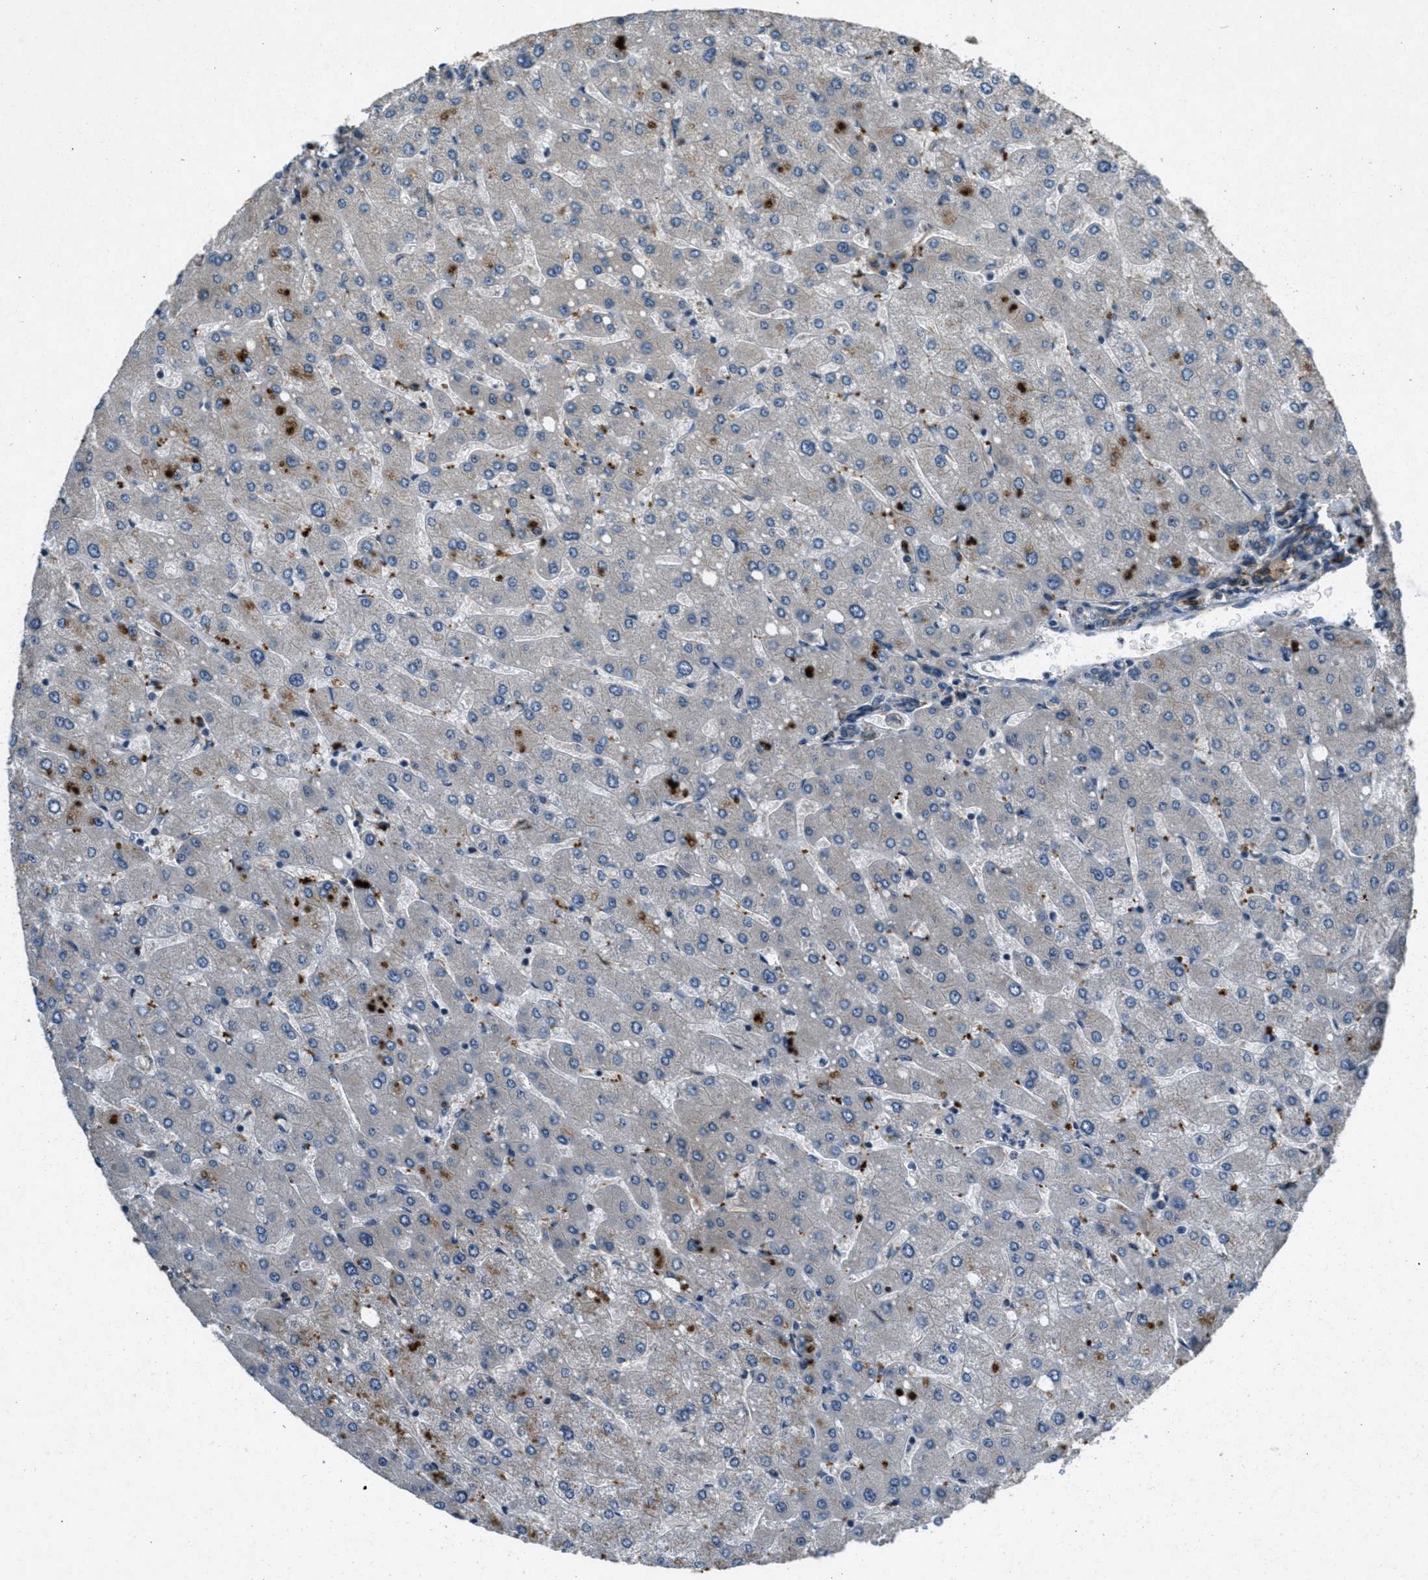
{"staining": {"intensity": "negative", "quantity": "none", "location": "none"}, "tissue": "liver", "cell_type": "Cholangiocytes", "image_type": "normal", "snomed": [{"axis": "morphology", "description": "Normal tissue, NOS"}, {"axis": "topography", "description": "Liver"}], "caption": "A high-resolution histopathology image shows immunohistochemistry staining of unremarkable liver, which exhibits no significant expression in cholangiocytes. (Brightfield microscopy of DAB immunohistochemistry (IHC) at high magnification).", "gene": "EPSTI1", "patient": {"sex": "male", "age": 55}}